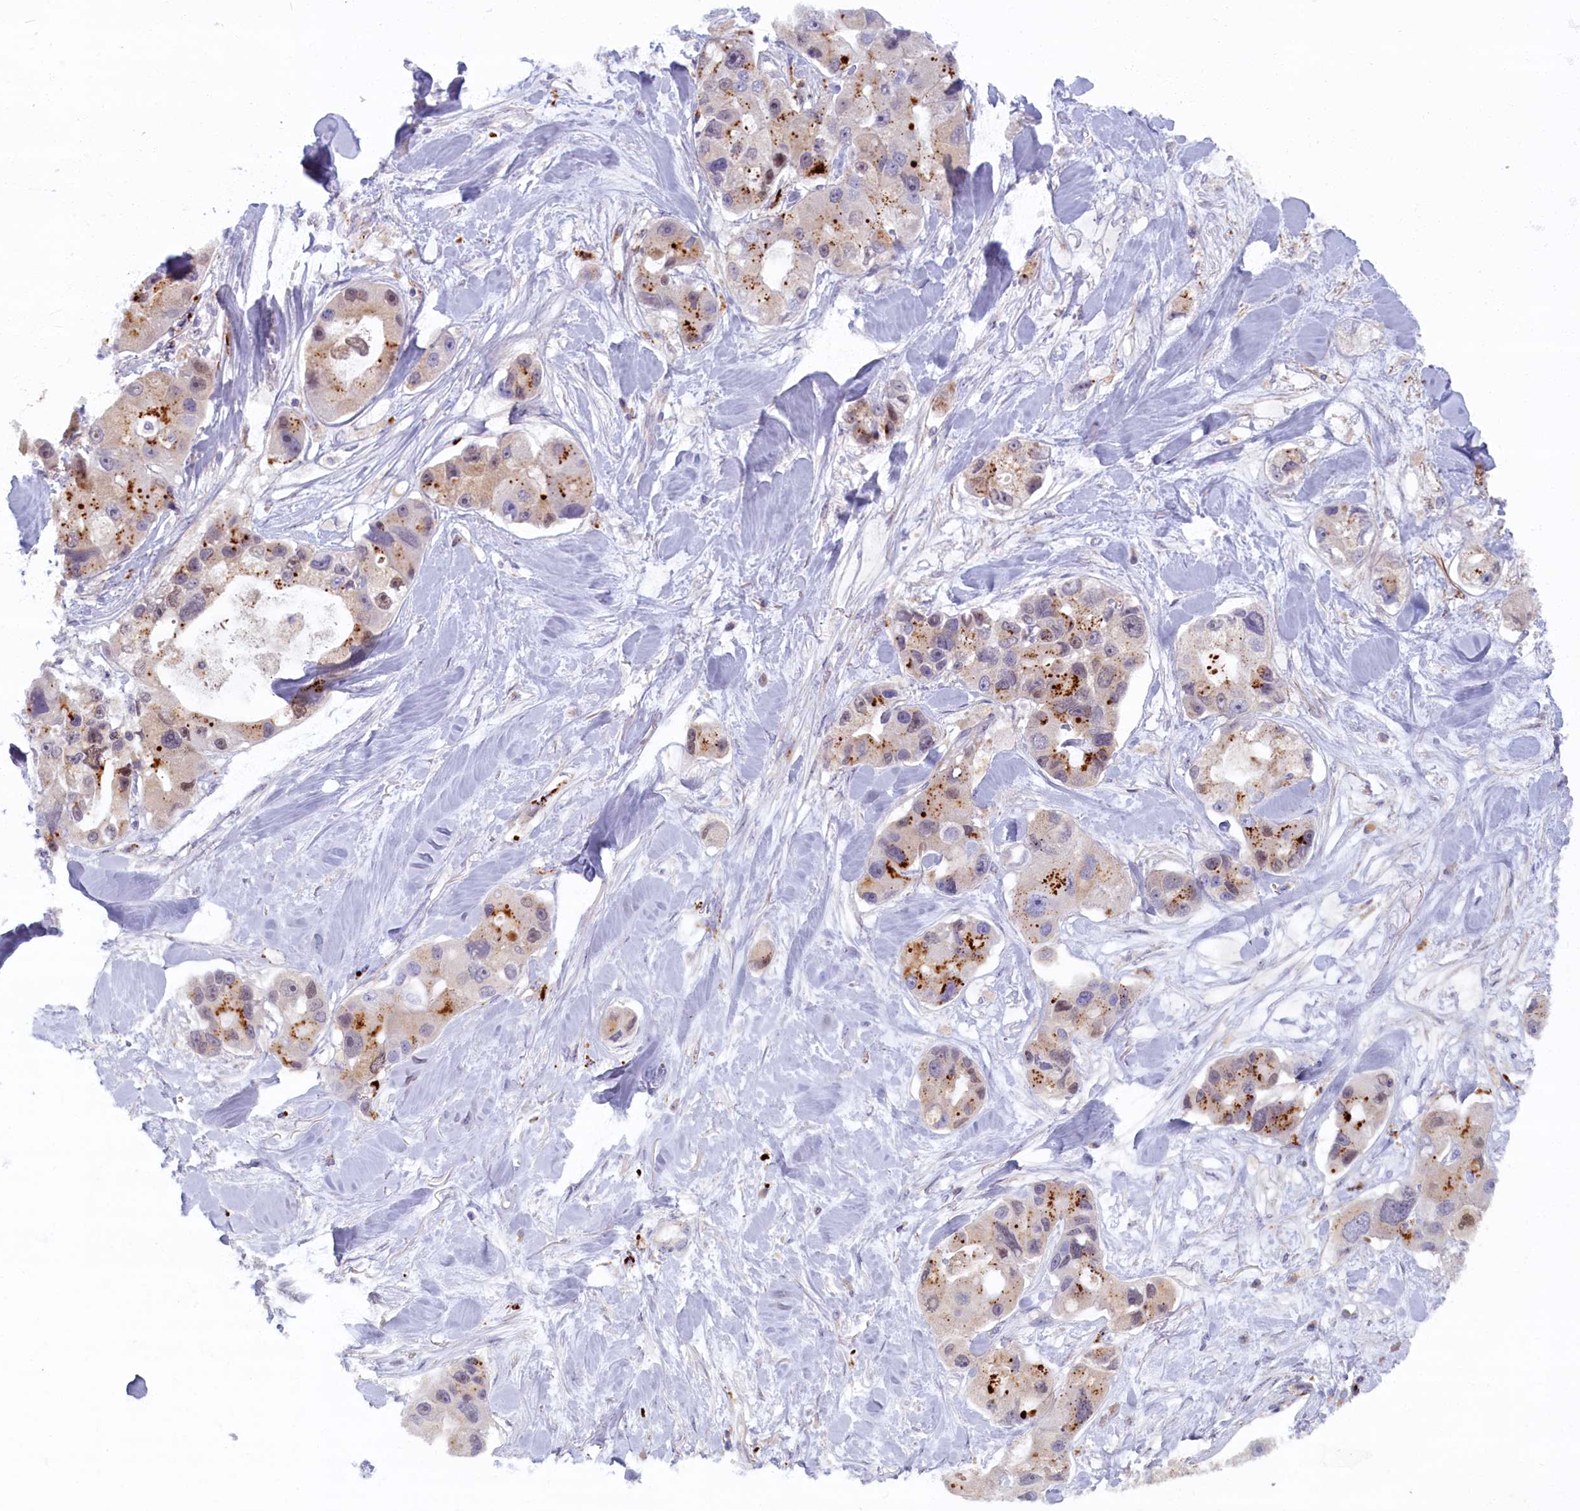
{"staining": {"intensity": "negative", "quantity": "none", "location": "none"}, "tissue": "lung cancer", "cell_type": "Tumor cells", "image_type": "cancer", "snomed": [{"axis": "morphology", "description": "Adenocarcinoma, NOS"}, {"axis": "topography", "description": "Lung"}], "caption": "Adenocarcinoma (lung) was stained to show a protein in brown. There is no significant expression in tumor cells.", "gene": "FCSK", "patient": {"sex": "female", "age": 54}}